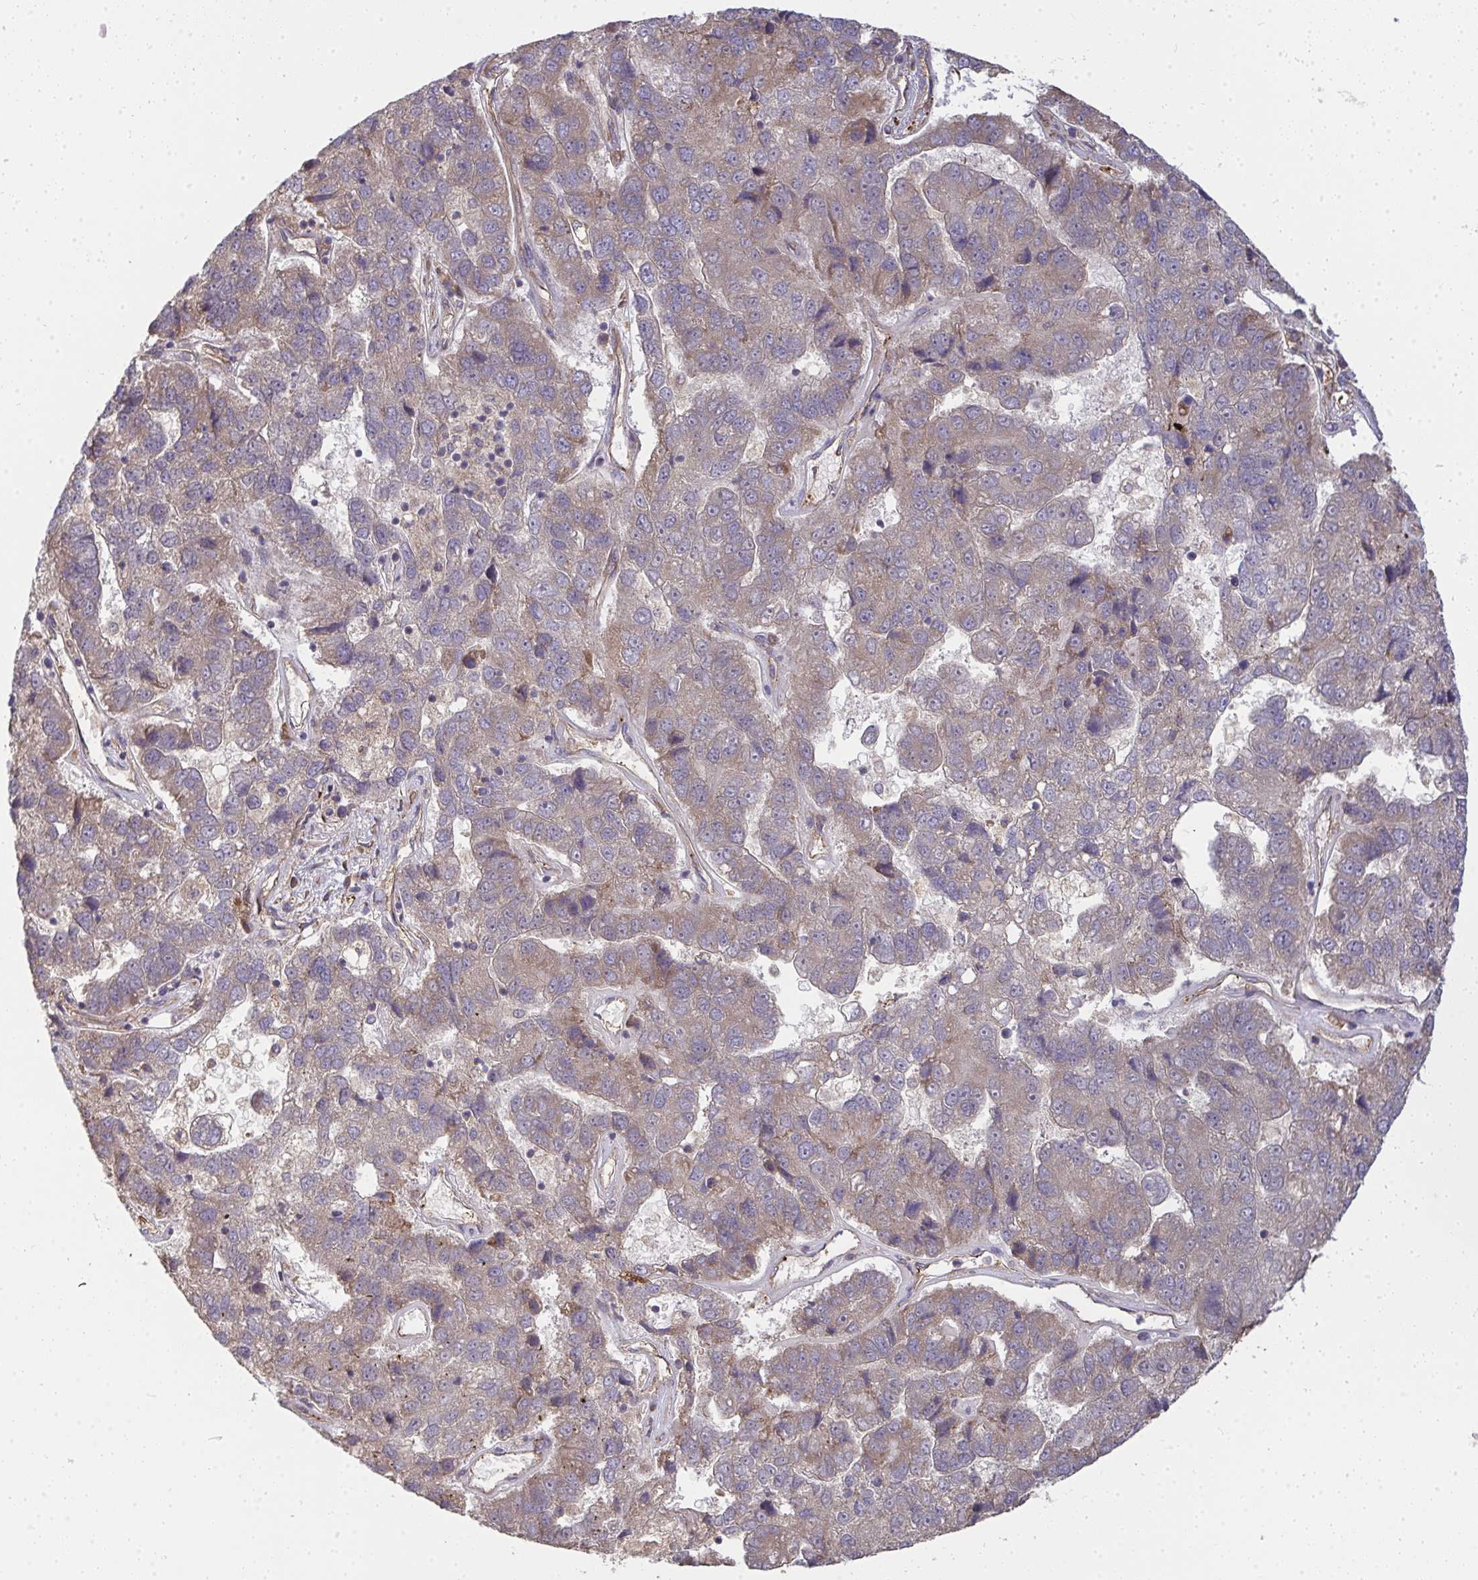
{"staining": {"intensity": "weak", "quantity": ">75%", "location": "cytoplasmic/membranous"}, "tissue": "pancreatic cancer", "cell_type": "Tumor cells", "image_type": "cancer", "snomed": [{"axis": "morphology", "description": "Adenocarcinoma, NOS"}, {"axis": "topography", "description": "Pancreas"}], "caption": "Adenocarcinoma (pancreatic) stained with a protein marker demonstrates weak staining in tumor cells.", "gene": "B4GALT6", "patient": {"sex": "female", "age": 61}}